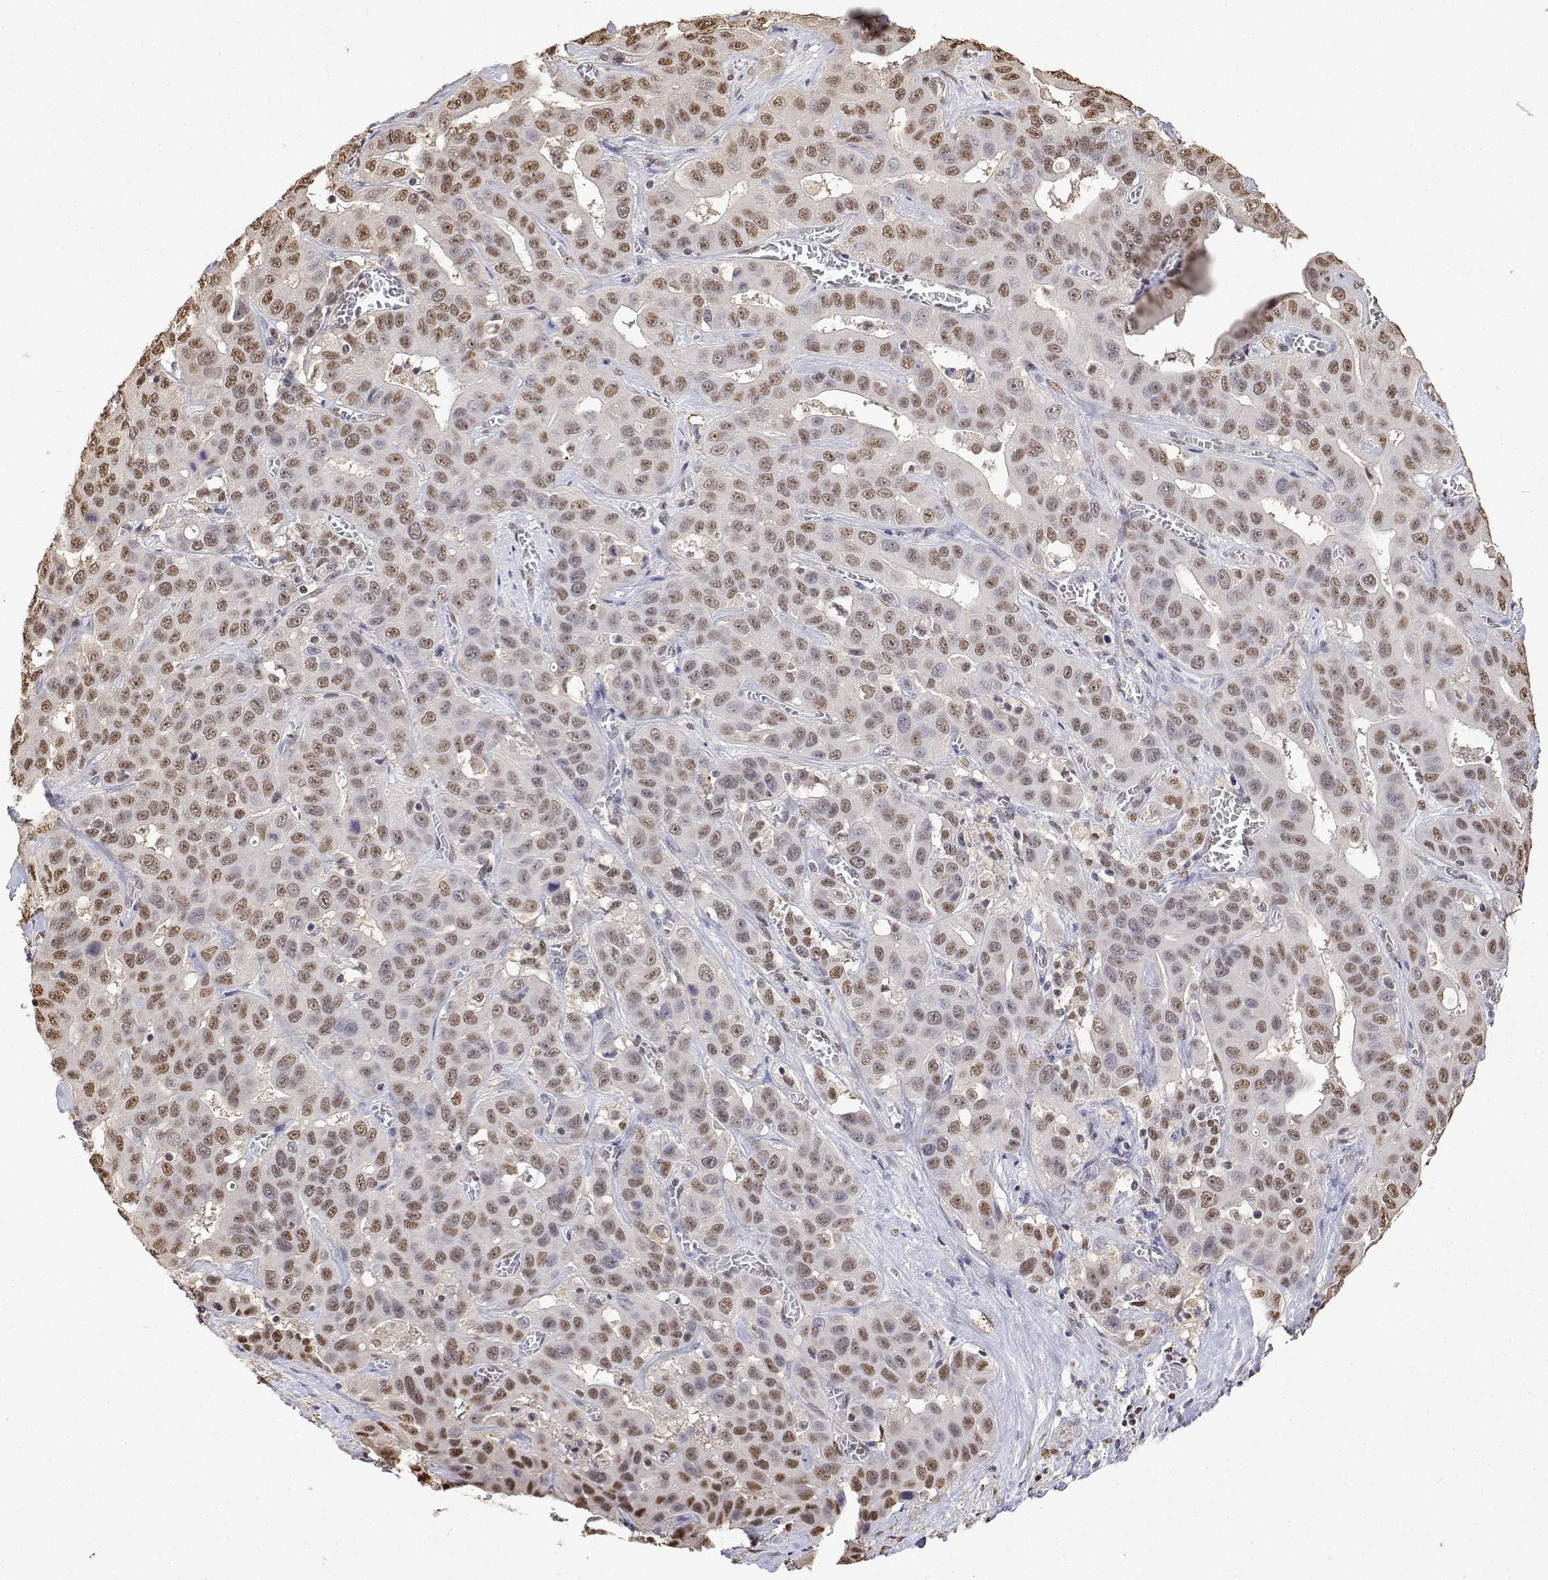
{"staining": {"intensity": "moderate", "quantity": ">75%", "location": "nuclear"}, "tissue": "liver cancer", "cell_type": "Tumor cells", "image_type": "cancer", "snomed": [{"axis": "morphology", "description": "Cholangiocarcinoma"}, {"axis": "topography", "description": "Liver"}], "caption": "Protein staining of liver cancer tissue displays moderate nuclear positivity in about >75% of tumor cells.", "gene": "TPI1", "patient": {"sex": "female", "age": 52}}